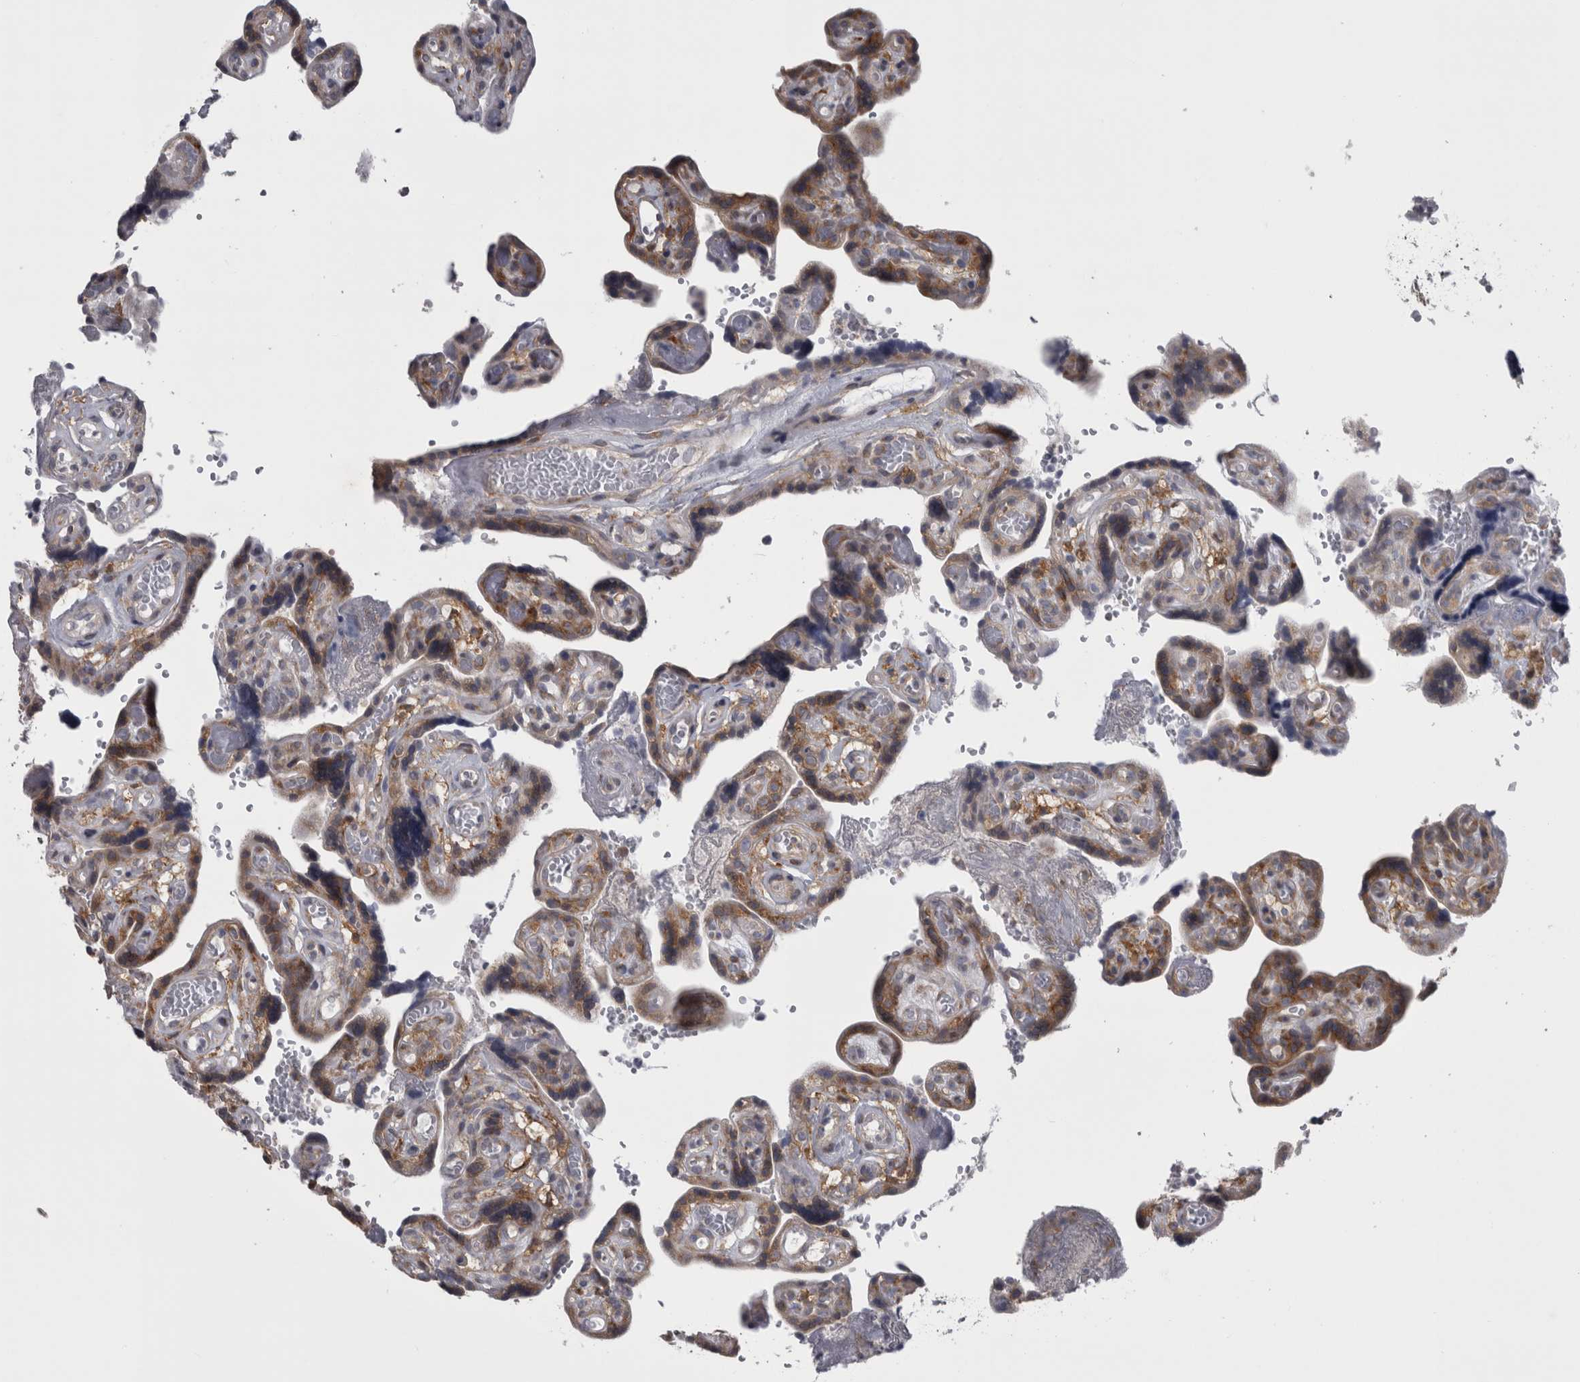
{"staining": {"intensity": "weak", "quantity": ">75%", "location": "cytoplasmic/membranous"}, "tissue": "placenta", "cell_type": "Decidual cells", "image_type": "normal", "snomed": [{"axis": "morphology", "description": "Normal tissue, NOS"}, {"axis": "topography", "description": "Placenta"}], "caption": "A high-resolution photomicrograph shows immunohistochemistry staining of benign placenta, which demonstrates weak cytoplasmic/membranous expression in about >75% of decidual cells.", "gene": "PRRC2C", "patient": {"sex": "female", "age": 30}}